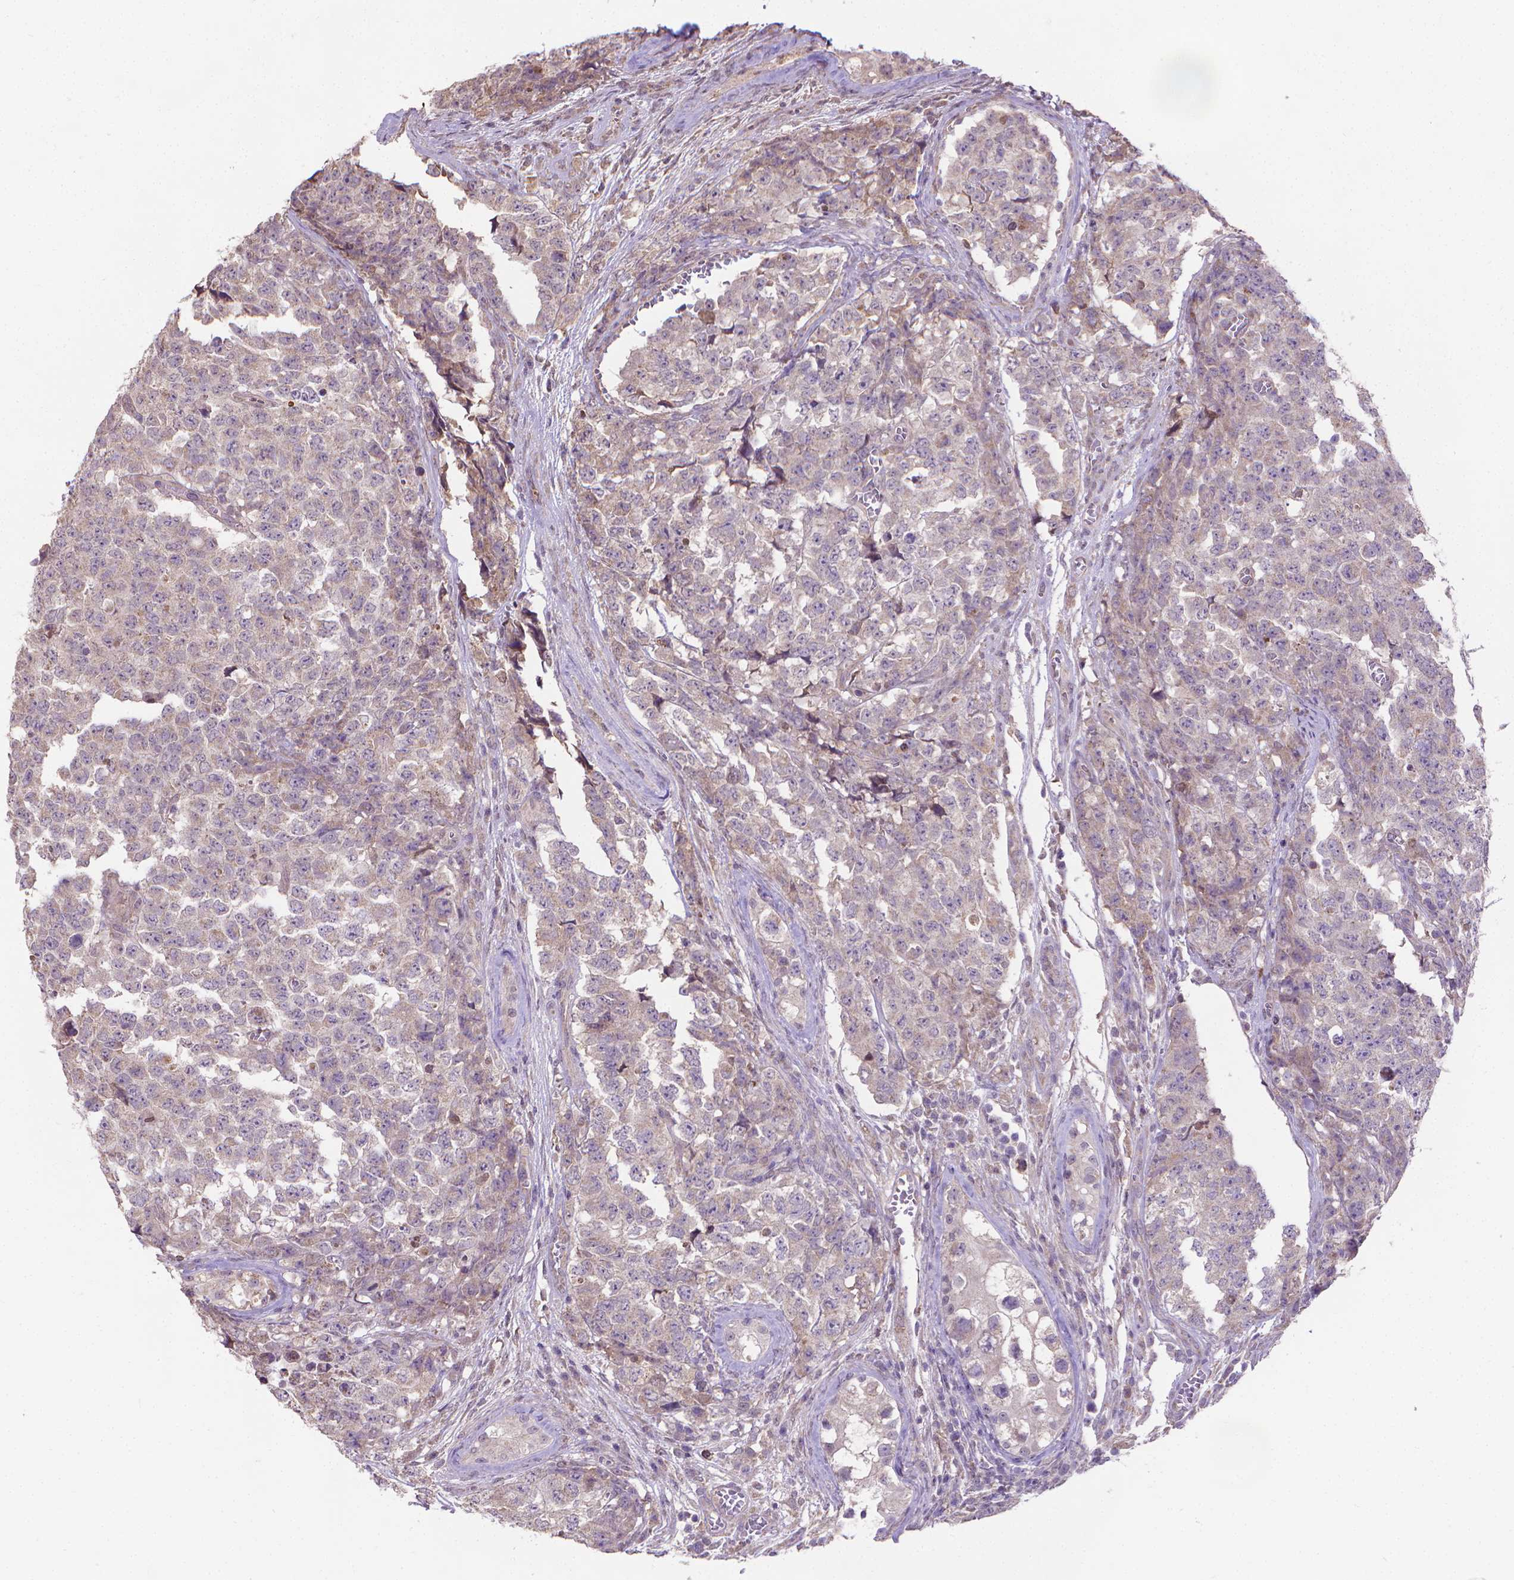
{"staining": {"intensity": "weak", "quantity": "<25%", "location": "cytoplasmic/membranous"}, "tissue": "testis cancer", "cell_type": "Tumor cells", "image_type": "cancer", "snomed": [{"axis": "morphology", "description": "Carcinoma, Embryonal, NOS"}, {"axis": "topography", "description": "Testis"}], "caption": "Immunohistochemical staining of testis cancer (embryonal carcinoma) demonstrates no significant staining in tumor cells. (DAB (3,3'-diaminobenzidine) IHC, high magnification).", "gene": "GPR63", "patient": {"sex": "male", "age": 23}}